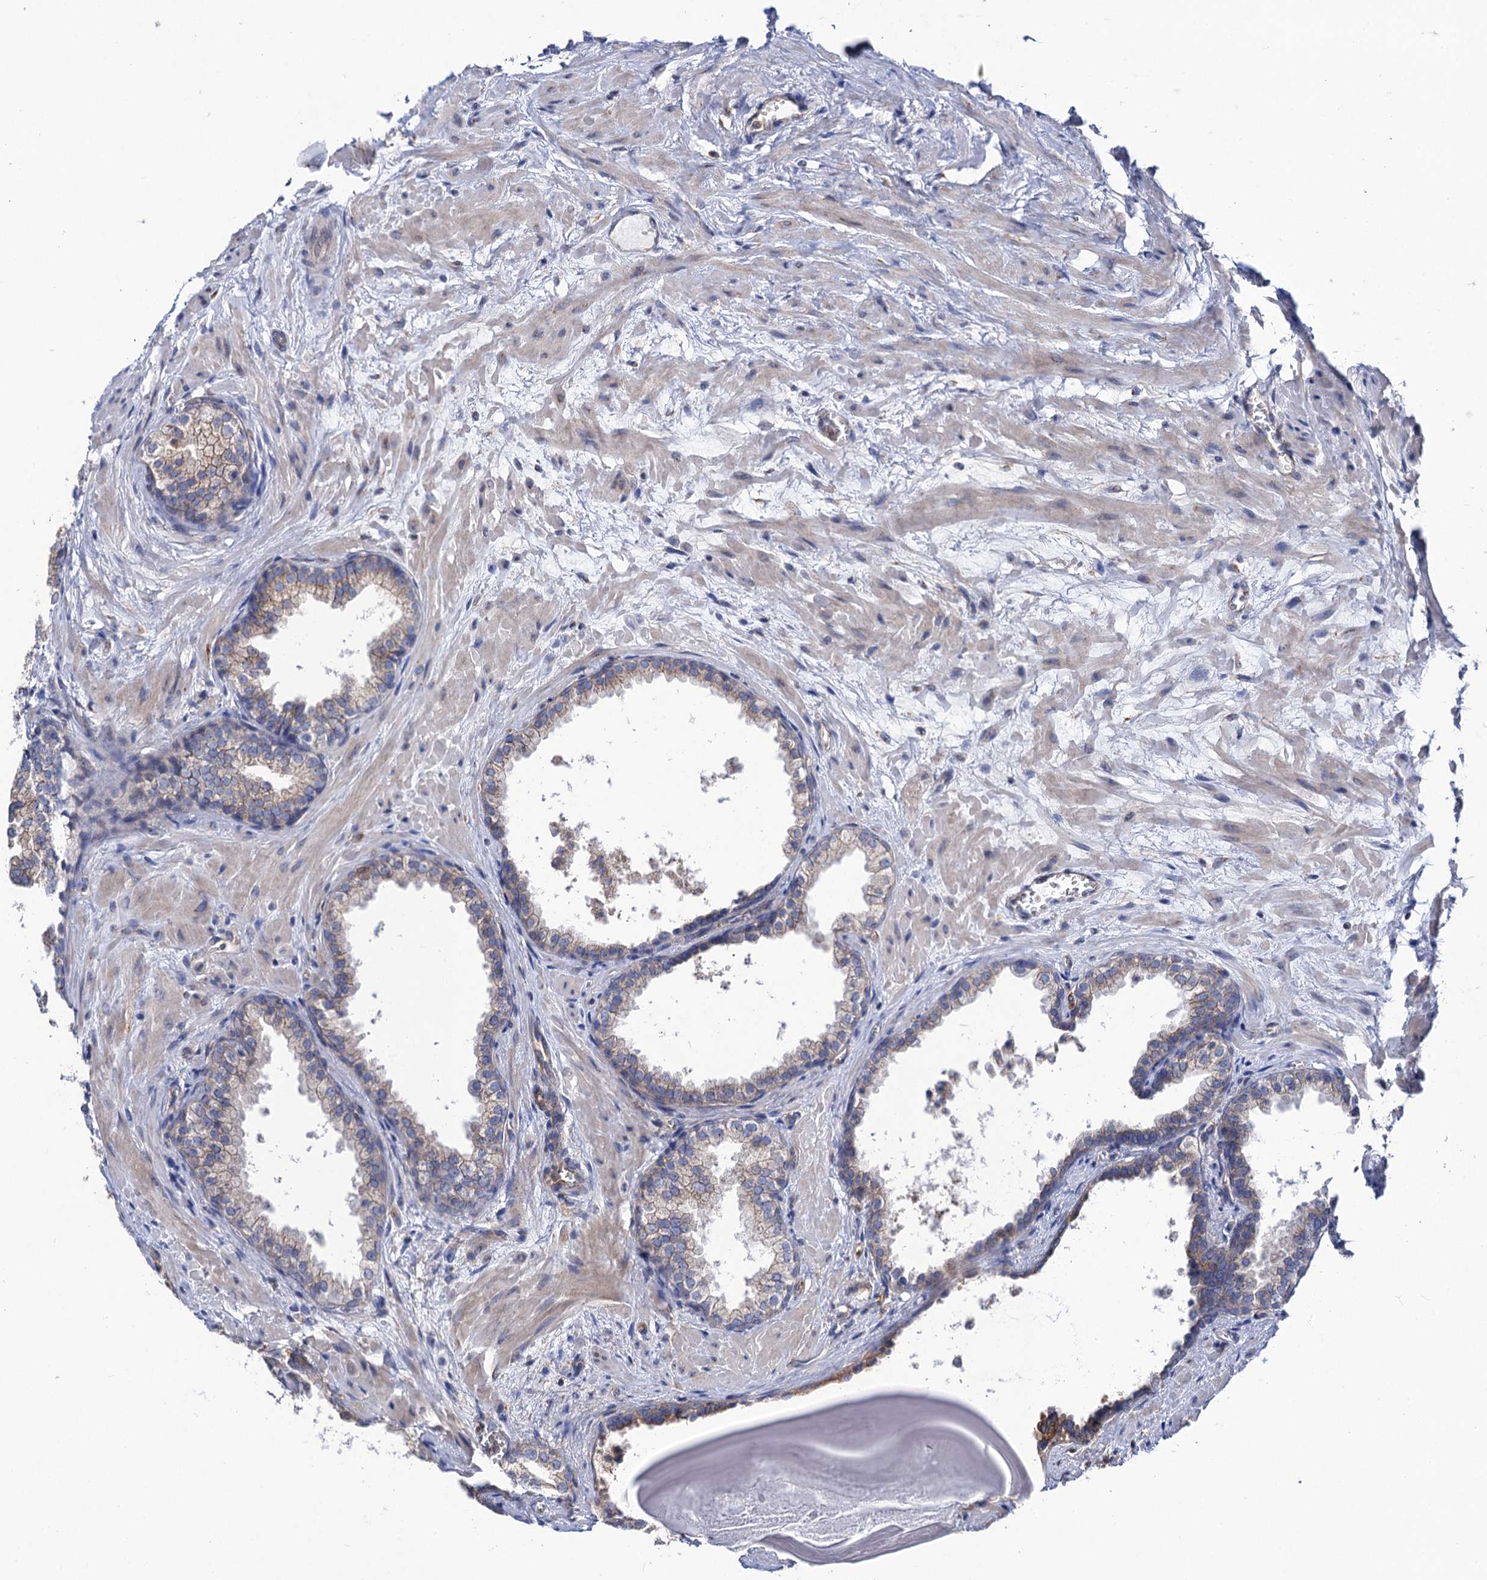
{"staining": {"intensity": "weak", "quantity": "<25%", "location": "cytoplasmic/membranous"}, "tissue": "prostate", "cell_type": "Glandular cells", "image_type": "normal", "snomed": [{"axis": "morphology", "description": "Normal tissue, NOS"}, {"axis": "topography", "description": "Prostate"}], "caption": "IHC photomicrograph of unremarkable prostate stained for a protein (brown), which exhibits no positivity in glandular cells.", "gene": "DYDC1", "patient": {"sex": "male", "age": 48}}